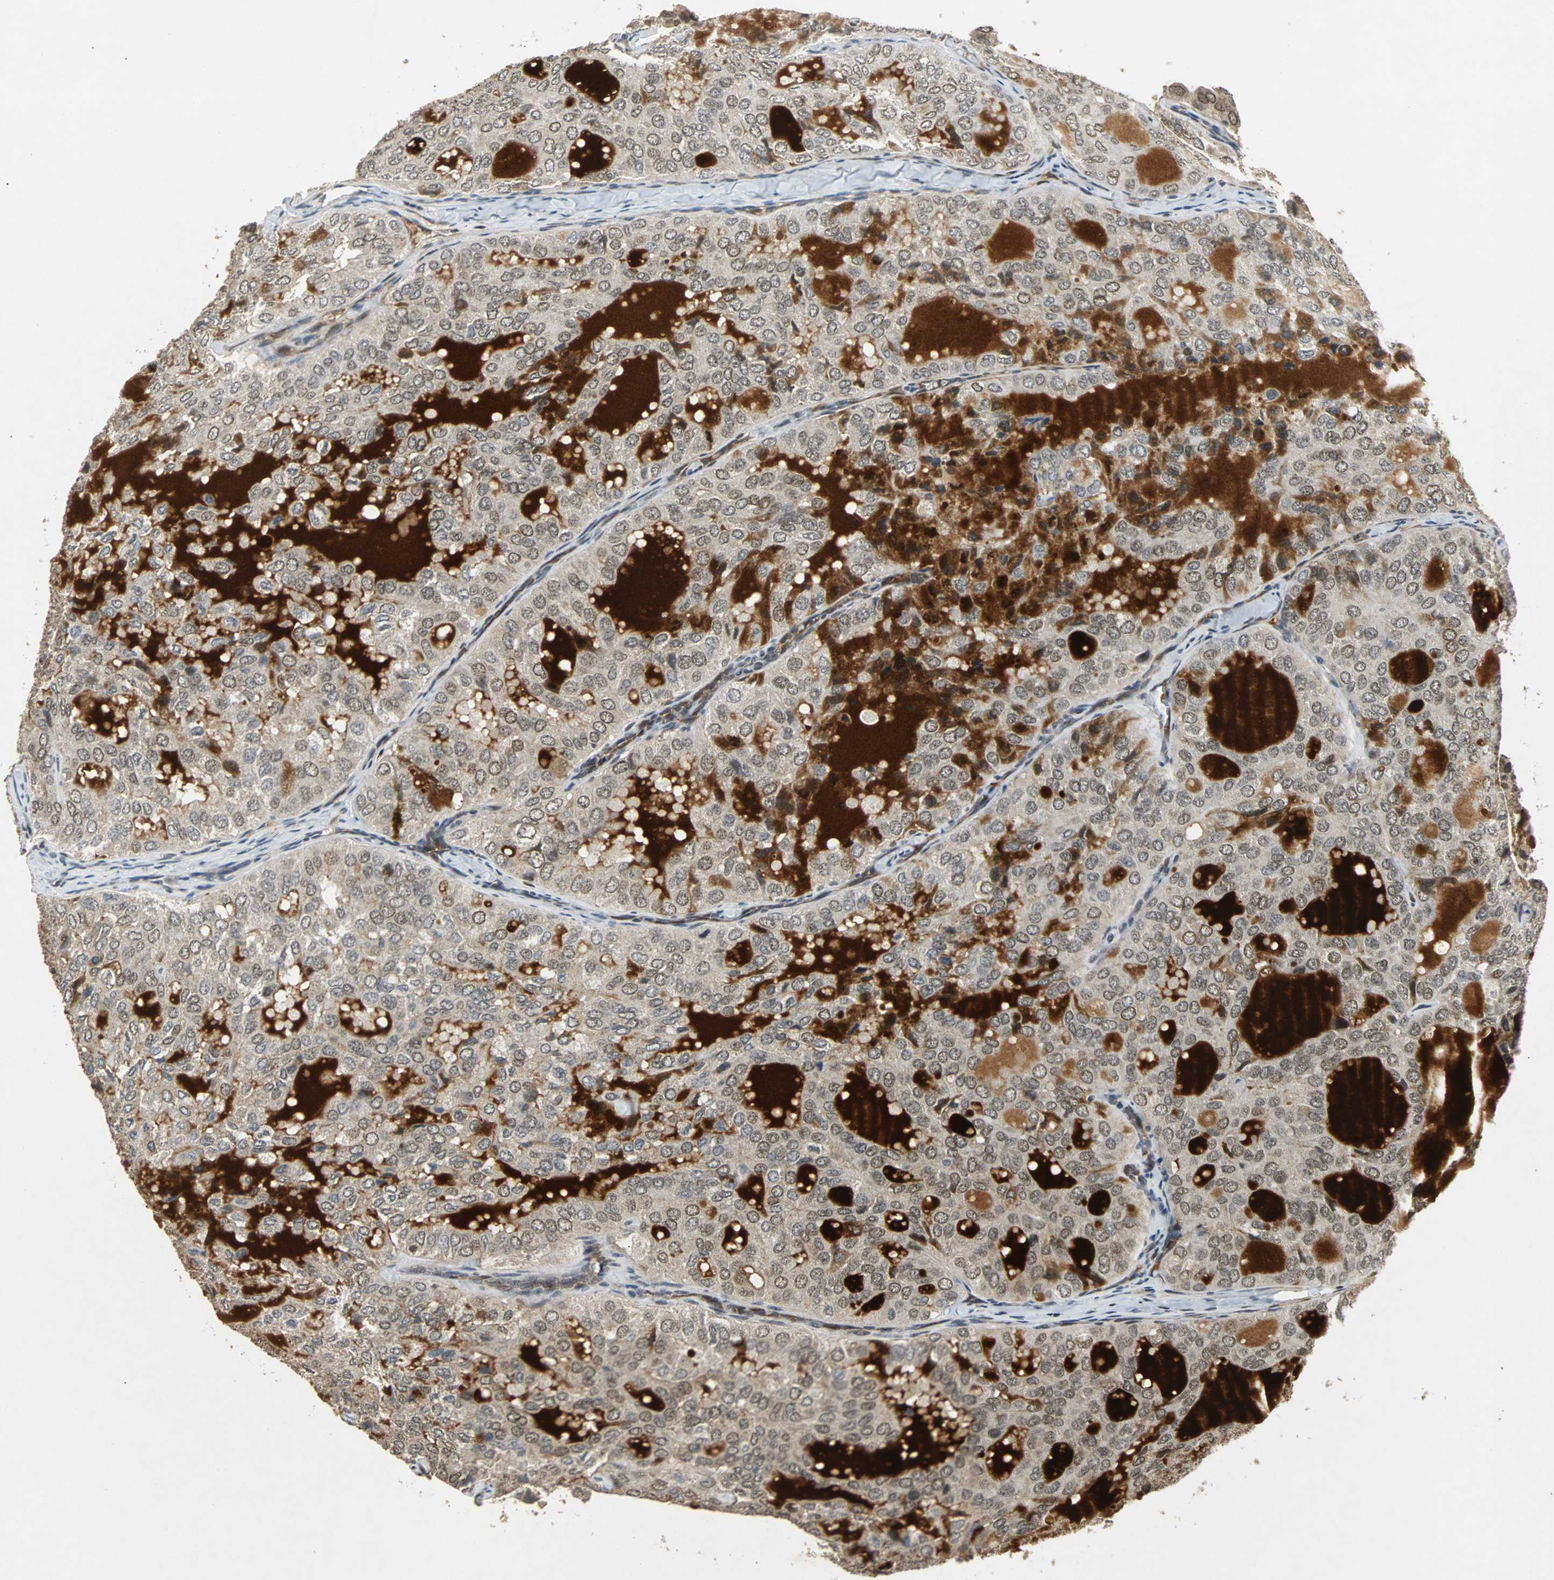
{"staining": {"intensity": "weak", "quantity": ">75%", "location": "cytoplasmic/membranous,nuclear"}, "tissue": "thyroid cancer", "cell_type": "Tumor cells", "image_type": "cancer", "snomed": [{"axis": "morphology", "description": "Follicular adenoma carcinoma, NOS"}, {"axis": "topography", "description": "Thyroid gland"}], "caption": "Immunohistochemistry (DAB (3,3'-diaminobenzidine)) staining of human thyroid follicular adenoma carcinoma reveals weak cytoplasmic/membranous and nuclear protein expression in approximately >75% of tumor cells. The staining was performed using DAB to visualize the protein expression in brown, while the nuclei were stained in blue with hematoxylin (Magnification: 20x).", "gene": "PHC1", "patient": {"sex": "male", "age": 75}}